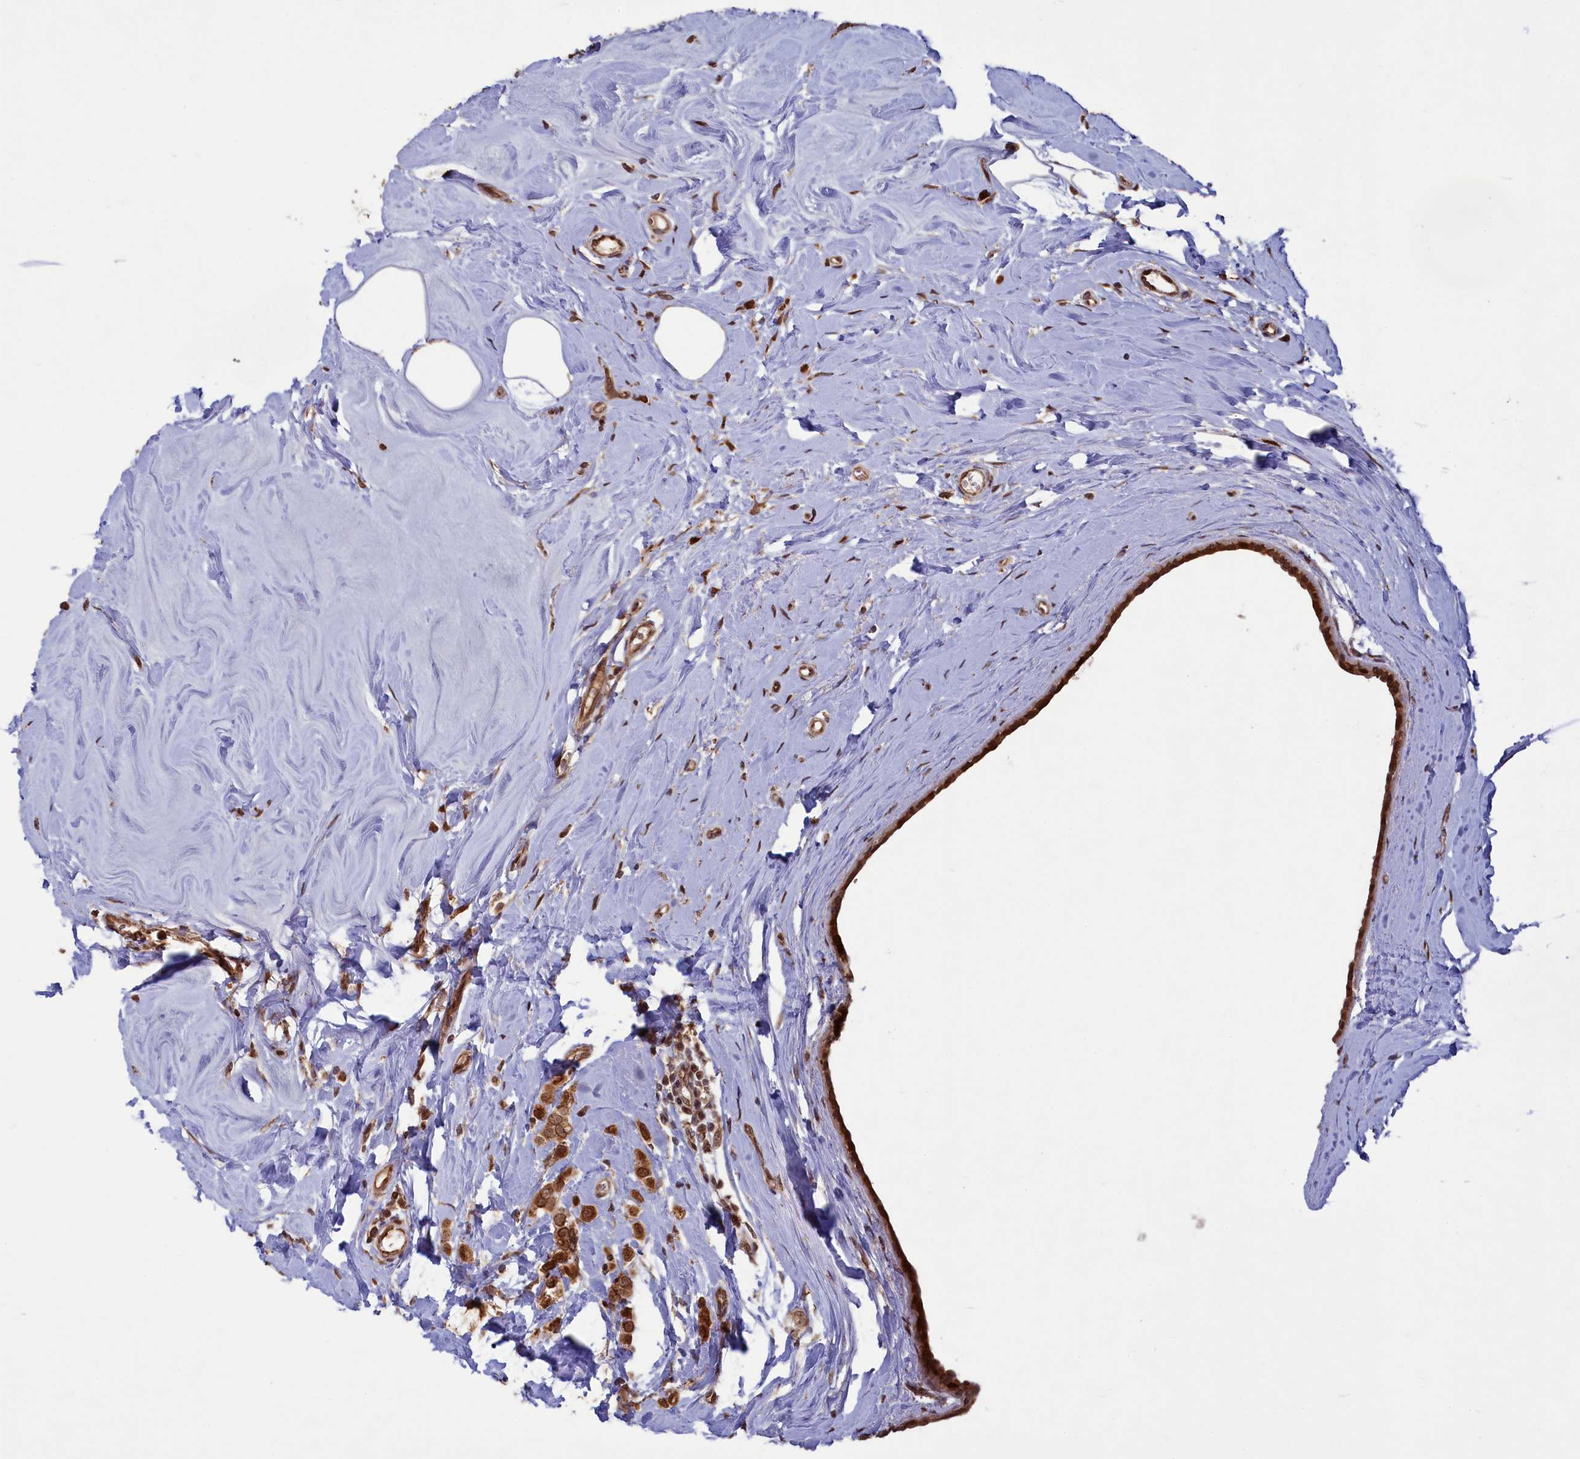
{"staining": {"intensity": "strong", "quantity": ">75%", "location": "cytoplasmic/membranous,nuclear"}, "tissue": "breast cancer", "cell_type": "Tumor cells", "image_type": "cancer", "snomed": [{"axis": "morphology", "description": "Lobular carcinoma"}, {"axis": "topography", "description": "Breast"}], "caption": "Immunohistochemistry (IHC) (DAB) staining of human breast lobular carcinoma reveals strong cytoplasmic/membranous and nuclear protein staining in about >75% of tumor cells.", "gene": "NAE1", "patient": {"sex": "female", "age": 47}}